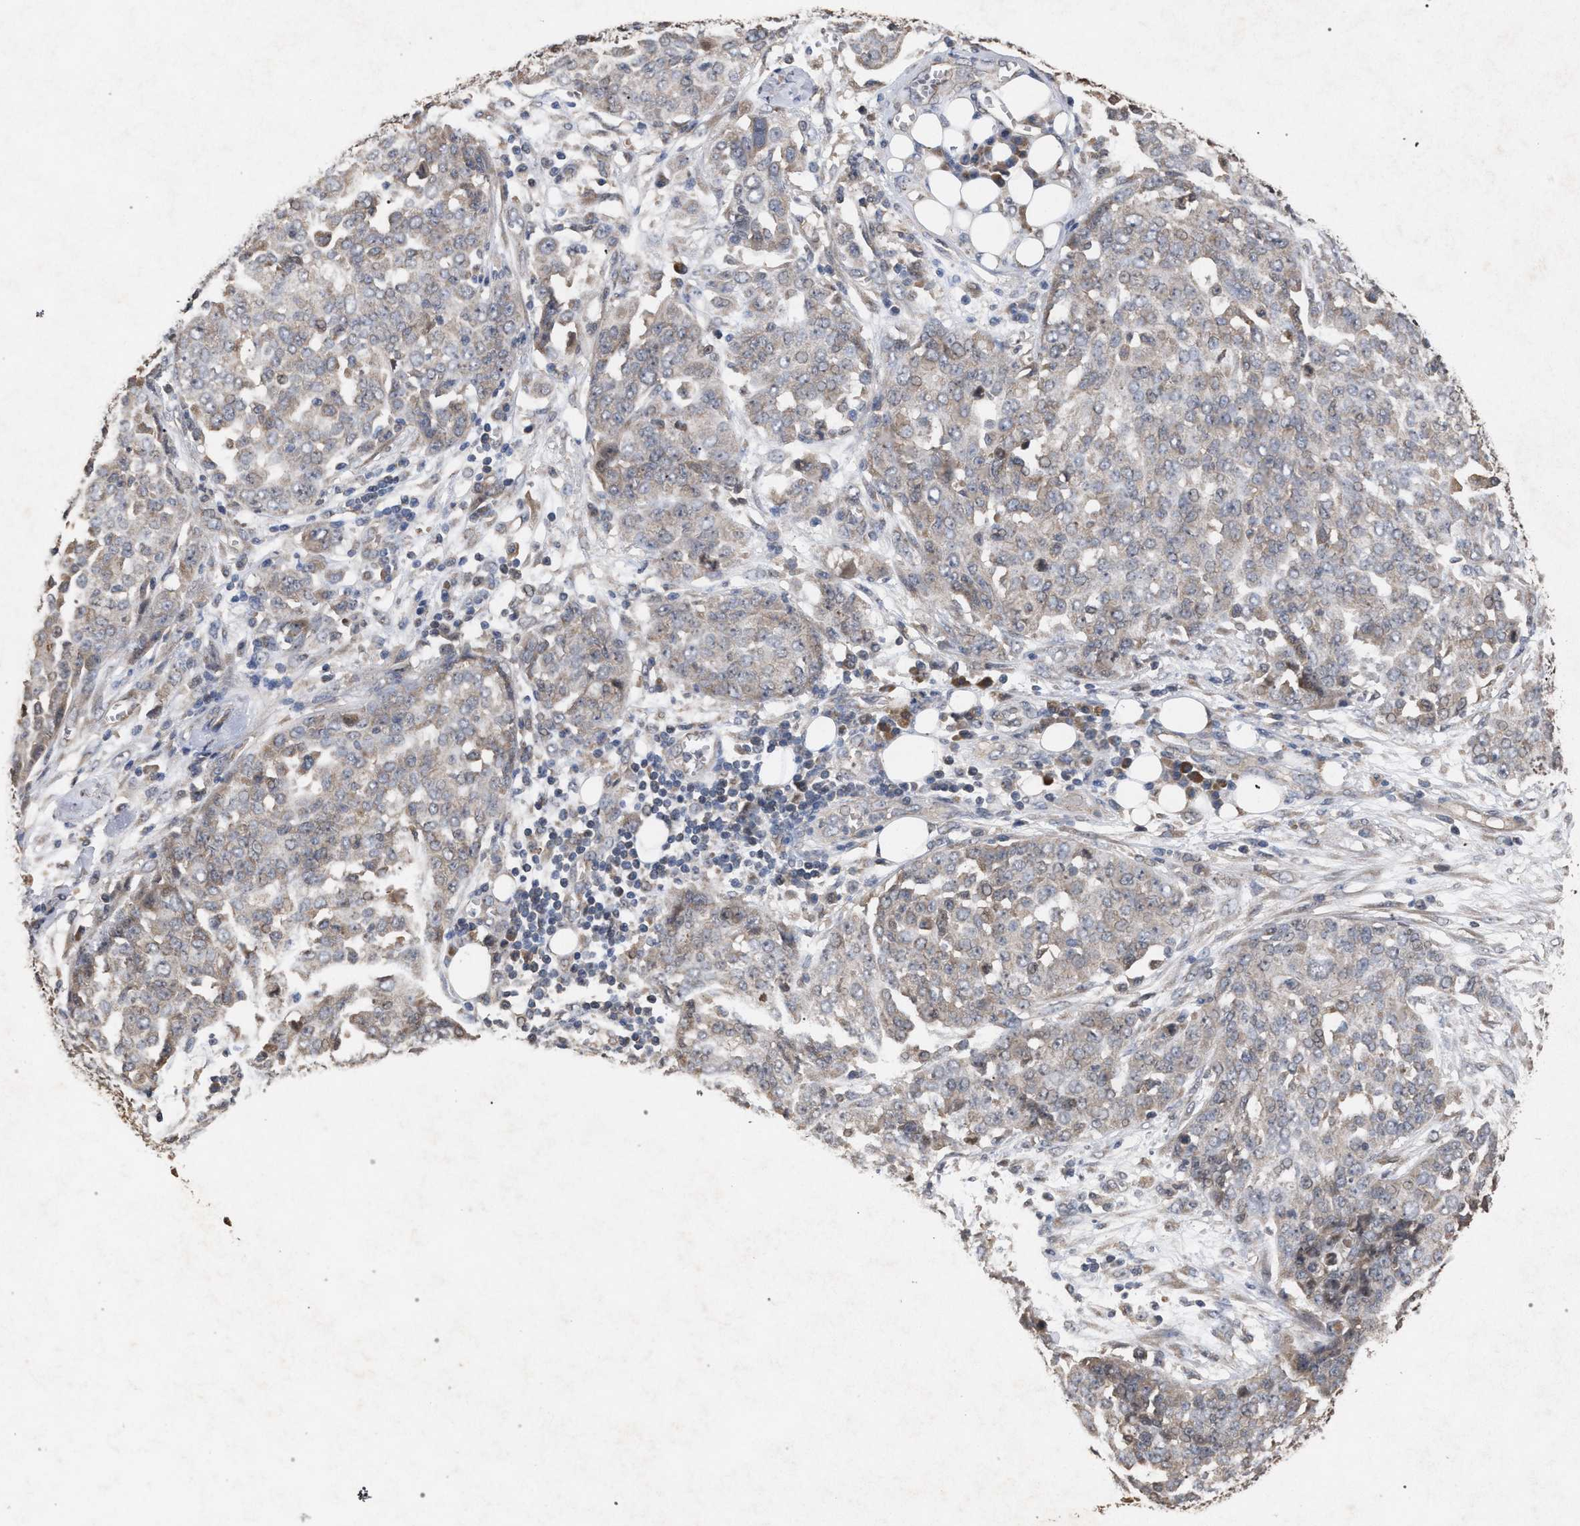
{"staining": {"intensity": "weak", "quantity": "<25%", "location": "cytoplasmic/membranous"}, "tissue": "ovarian cancer", "cell_type": "Tumor cells", "image_type": "cancer", "snomed": [{"axis": "morphology", "description": "Cystadenocarcinoma, serous, NOS"}, {"axis": "topography", "description": "Soft tissue"}, {"axis": "topography", "description": "Ovary"}], "caption": "The micrograph shows no staining of tumor cells in ovarian cancer (serous cystadenocarcinoma).", "gene": "SLC4A4", "patient": {"sex": "female", "age": 57}}